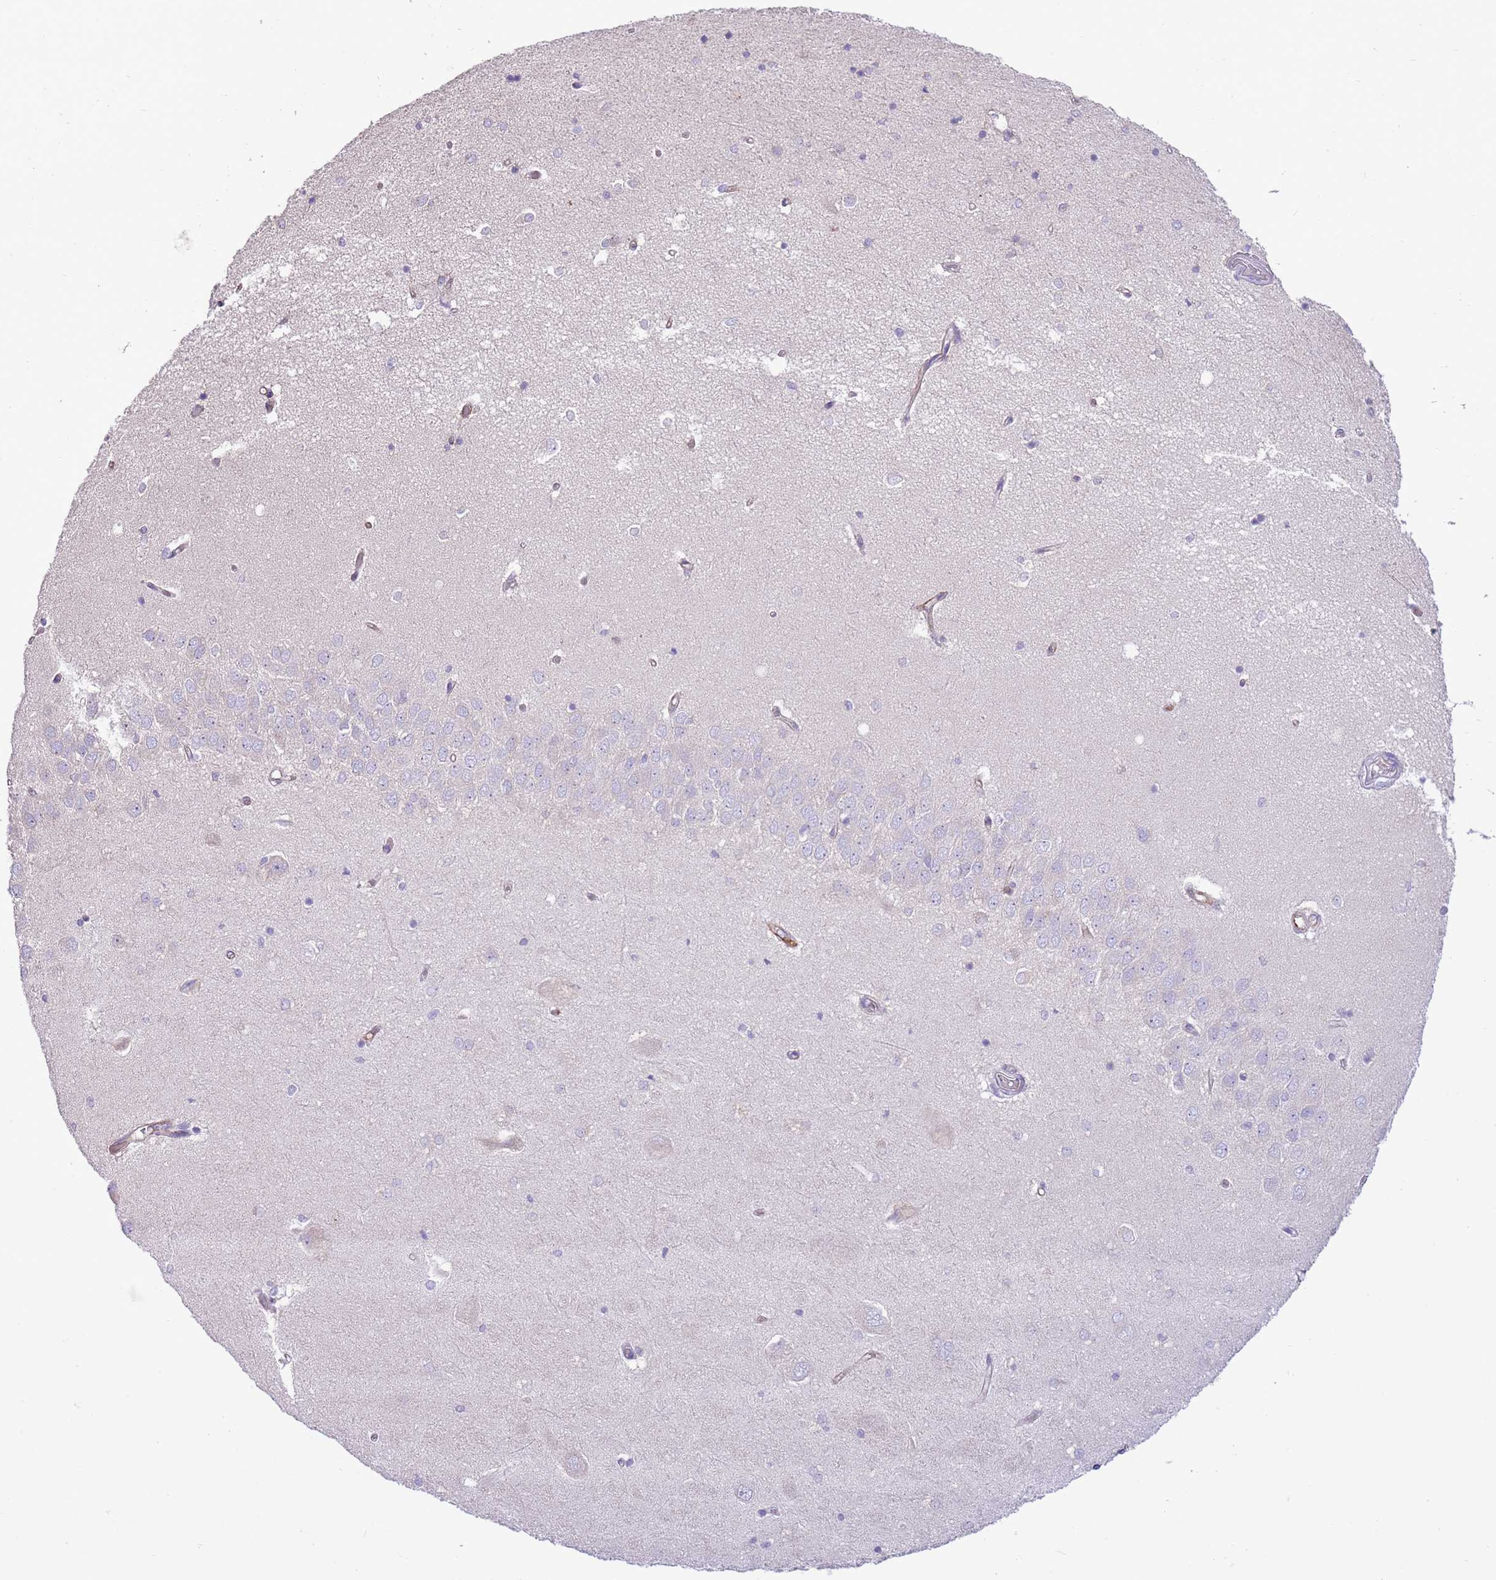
{"staining": {"intensity": "negative", "quantity": "none", "location": "none"}, "tissue": "hippocampus", "cell_type": "Glial cells", "image_type": "normal", "snomed": [{"axis": "morphology", "description": "Normal tissue, NOS"}, {"axis": "topography", "description": "Hippocampus"}], "caption": "Protein analysis of normal hippocampus demonstrates no significant staining in glial cells.", "gene": "OAZ2", "patient": {"sex": "male", "age": 45}}